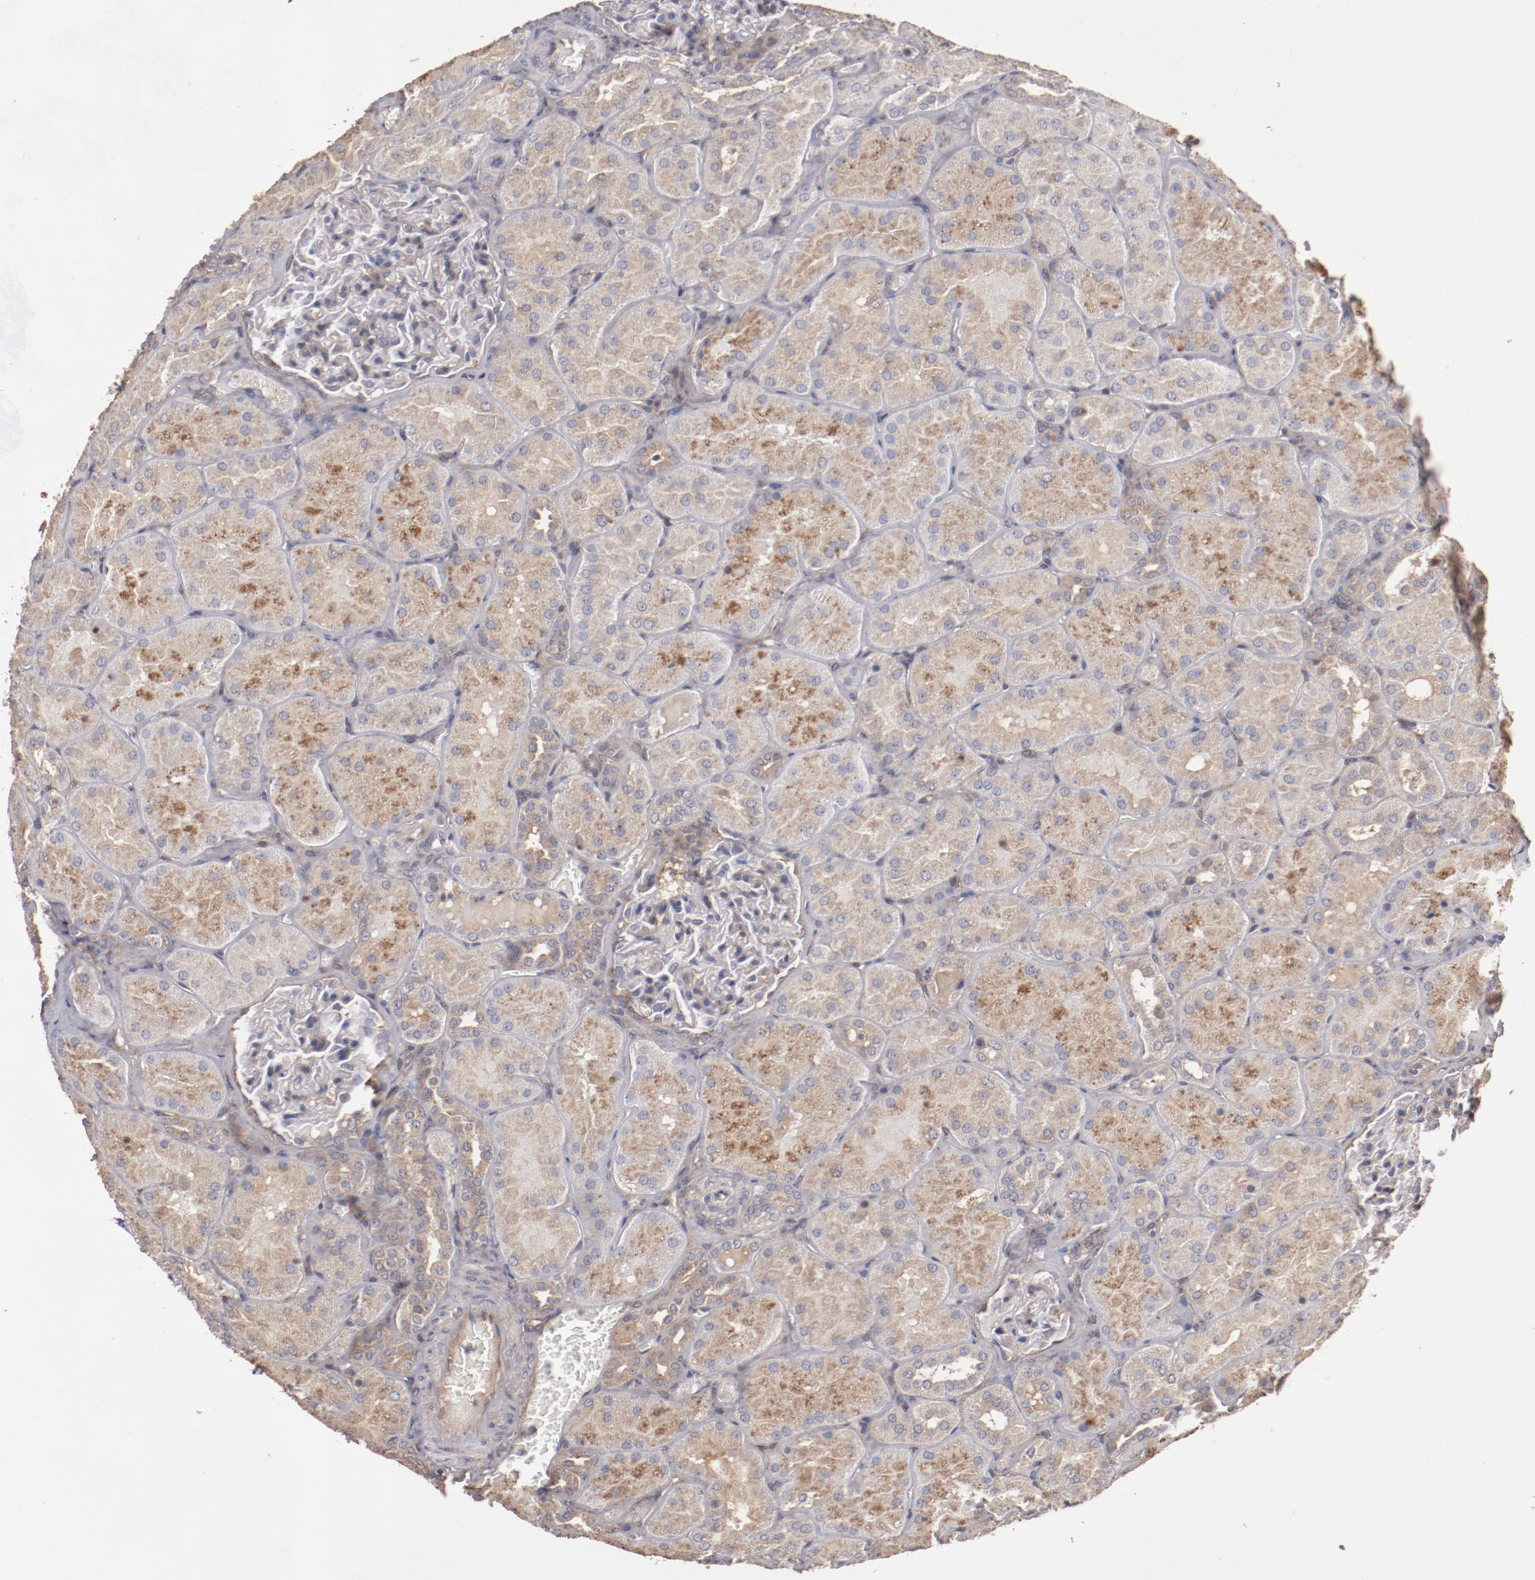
{"staining": {"intensity": "weak", "quantity": ">75%", "location": "cytoplasmic/membranous"}, "tissue": "kidney", "cell_type": "Cells in glomeruli", "image_type": "normal", "snomed": [{"axis": "morphology", "description": "Normal tissue, NOS"}, {"axis": "topography", "description": "Kidney"}], "caption": "Immunohistochemical staining of normal kidney demonstrates >75% levels of weak cytoplasmic/membranous protein expression in approximately >75% of cells in glomeruli.", "gene": "DIPK2B", "patient": {"sex": "male", "age": 28}}